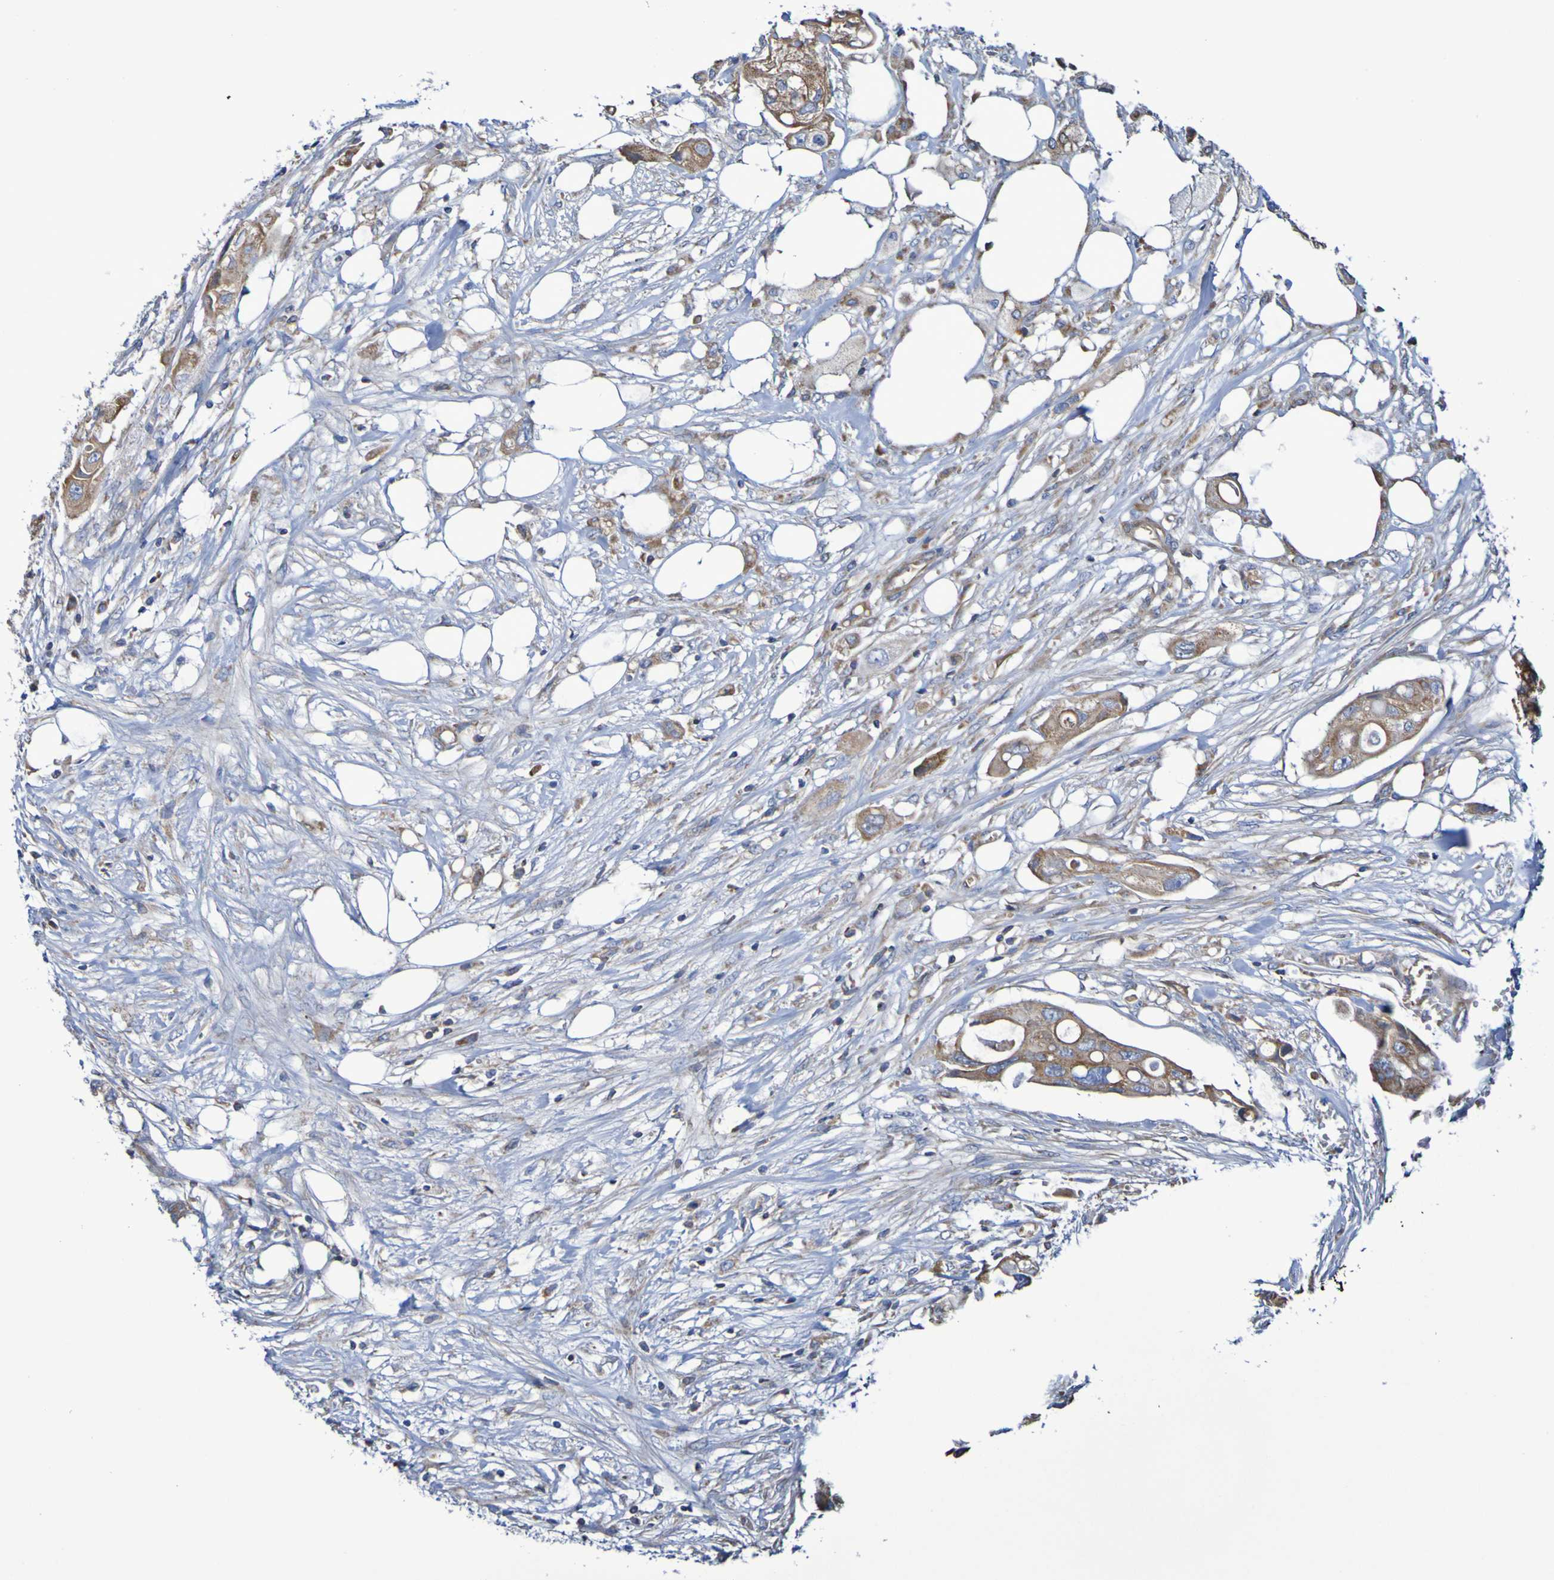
{"staining": {"intensity": "moderate", "quantity": ">75%", "location": "cytoplasmic/membranous"}, "tissue": "colorectal cancer", "cell_type": "Tumor cells", "image_type": "cancer", "snomed": [{"axis": "morphology", "description": "Adenocarcinoma, NOS"}, {"axis": "topography", "description": "Colon"}], "caption": "A histopathology image showing moderate cytoplasmic/membranous staining in about >75% of tumor cells in colorectal adenocarcinoma, as visualized by brown immunohistochemical staining.", "gene": "CNTN2", "patient": {"sex": "female", "age": 57}}